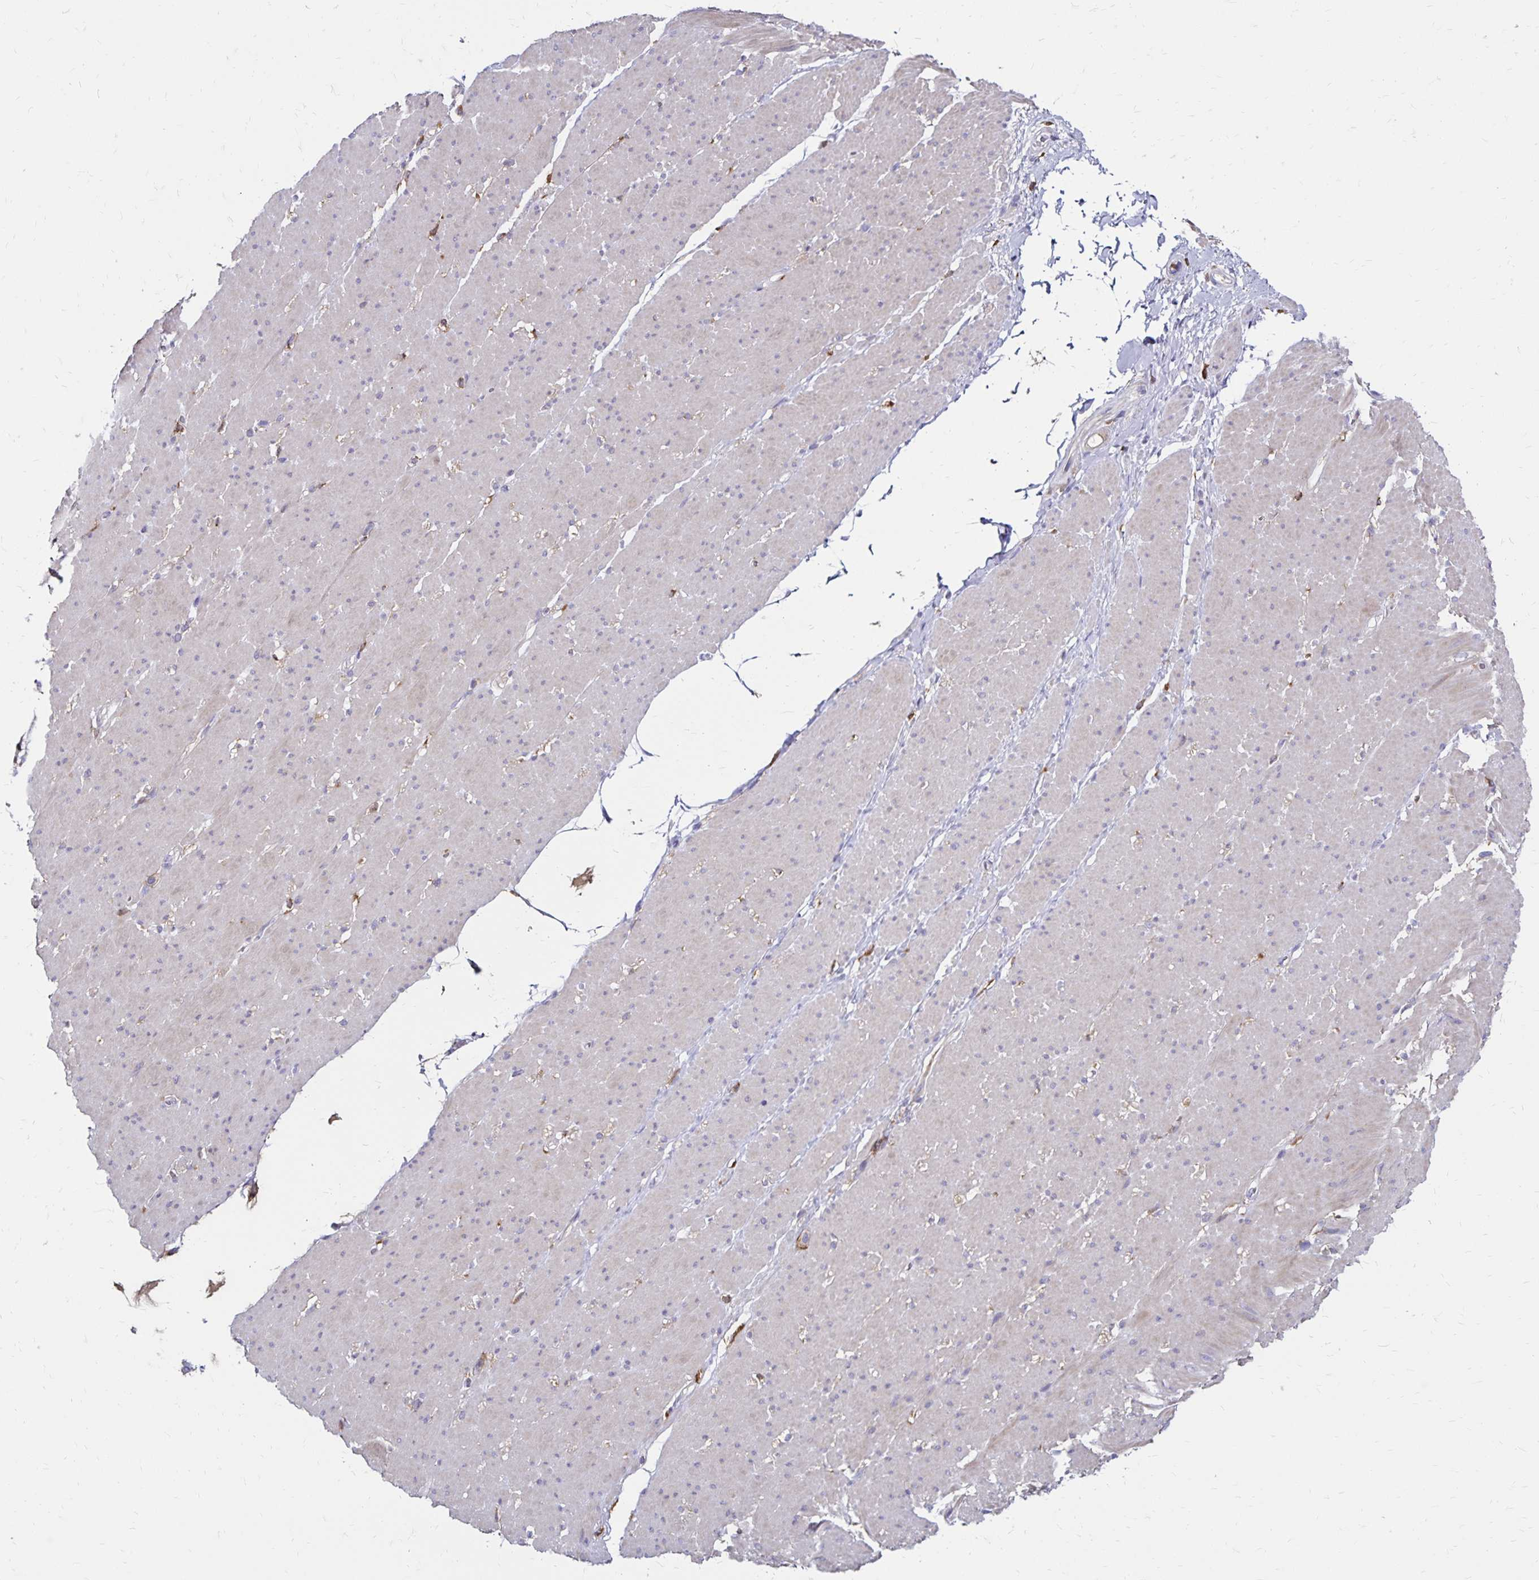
{"staining": {"intensity": "negative", "quantity": "none", "location": "none"}, "tissue": "smooth muscle", "cell_type": "Smooth muscle cells", "image_type": "normal", "snomed": [{"axis": "morphology", "description": "Normal tissue, NOS"}, {"axis": "topography", "description": "Smooth muscle"}, {"axis": "topography", "description": "Rectum"}], "caption": "Smooth muscle cells are negative for brown protein staining in normal smooth muscle.", "gene": "TNS3", "patient": {"sex": "male", "age": 53}}